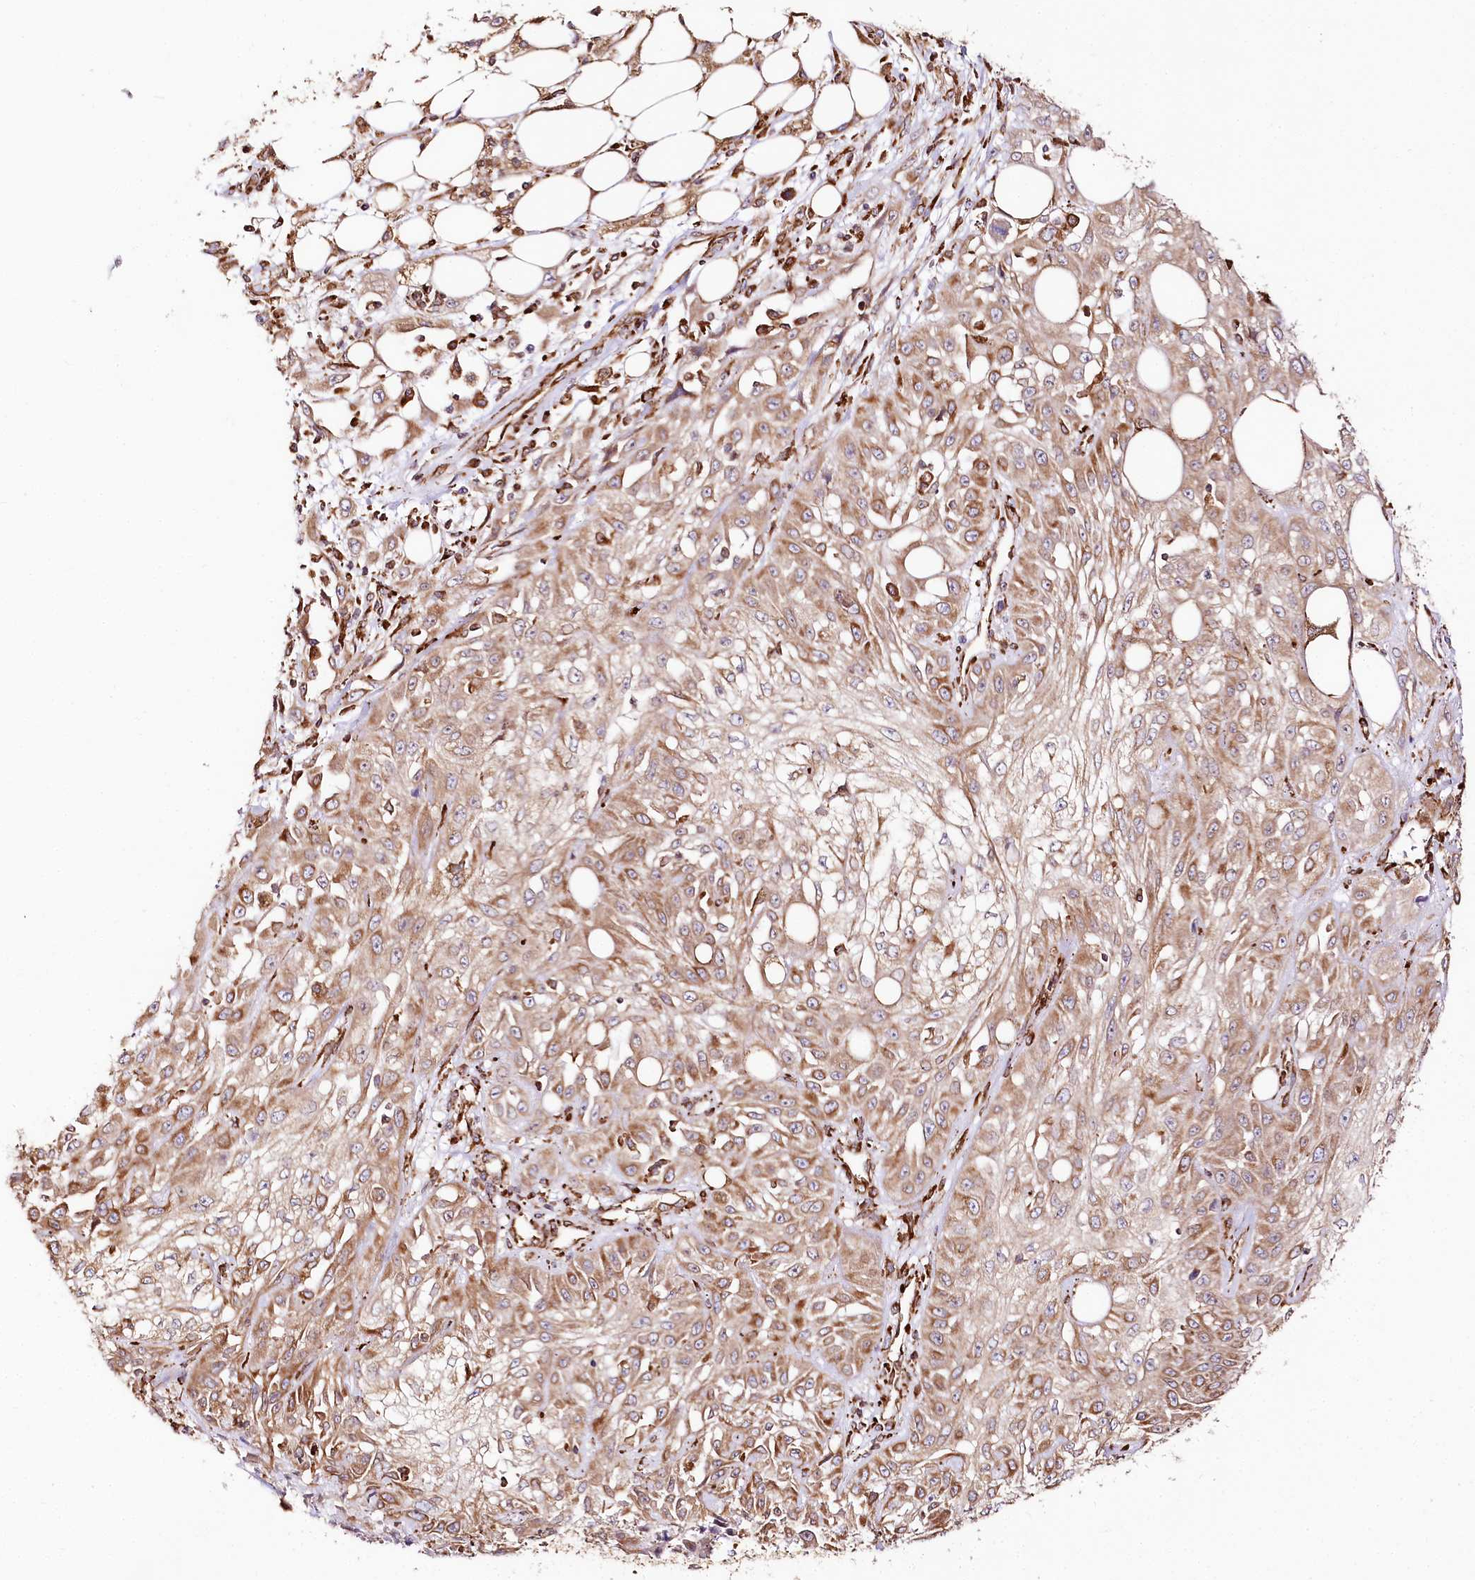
{"staining": {"intensity": "moderate", "quantity": "25%-75%", "location": "cytoplasmic/membranous"}, "tissue": "skin cancer", "cell_type": "Tumor cells", "image_type": "cancer", "snomed": [{"axis": "morphology", "description": "Squamous cell carcinoma, NOS"}, {"axis": "morphology", "description": "Squamous cell carcinoma, metastatic, NOS"}, {"axis": "topography", "description": "Skin"}, {"axis": "topography", "description": "Lymph node"}], "caption": "Protein staining of skin squamous cell carcinoma tissue demonstrates moderate cytoplasmic/membranous staining in approximately 25%-75% of tumor cells.", "gene": "CNPY2", "patient": {"sex": "male", "age": 75}}